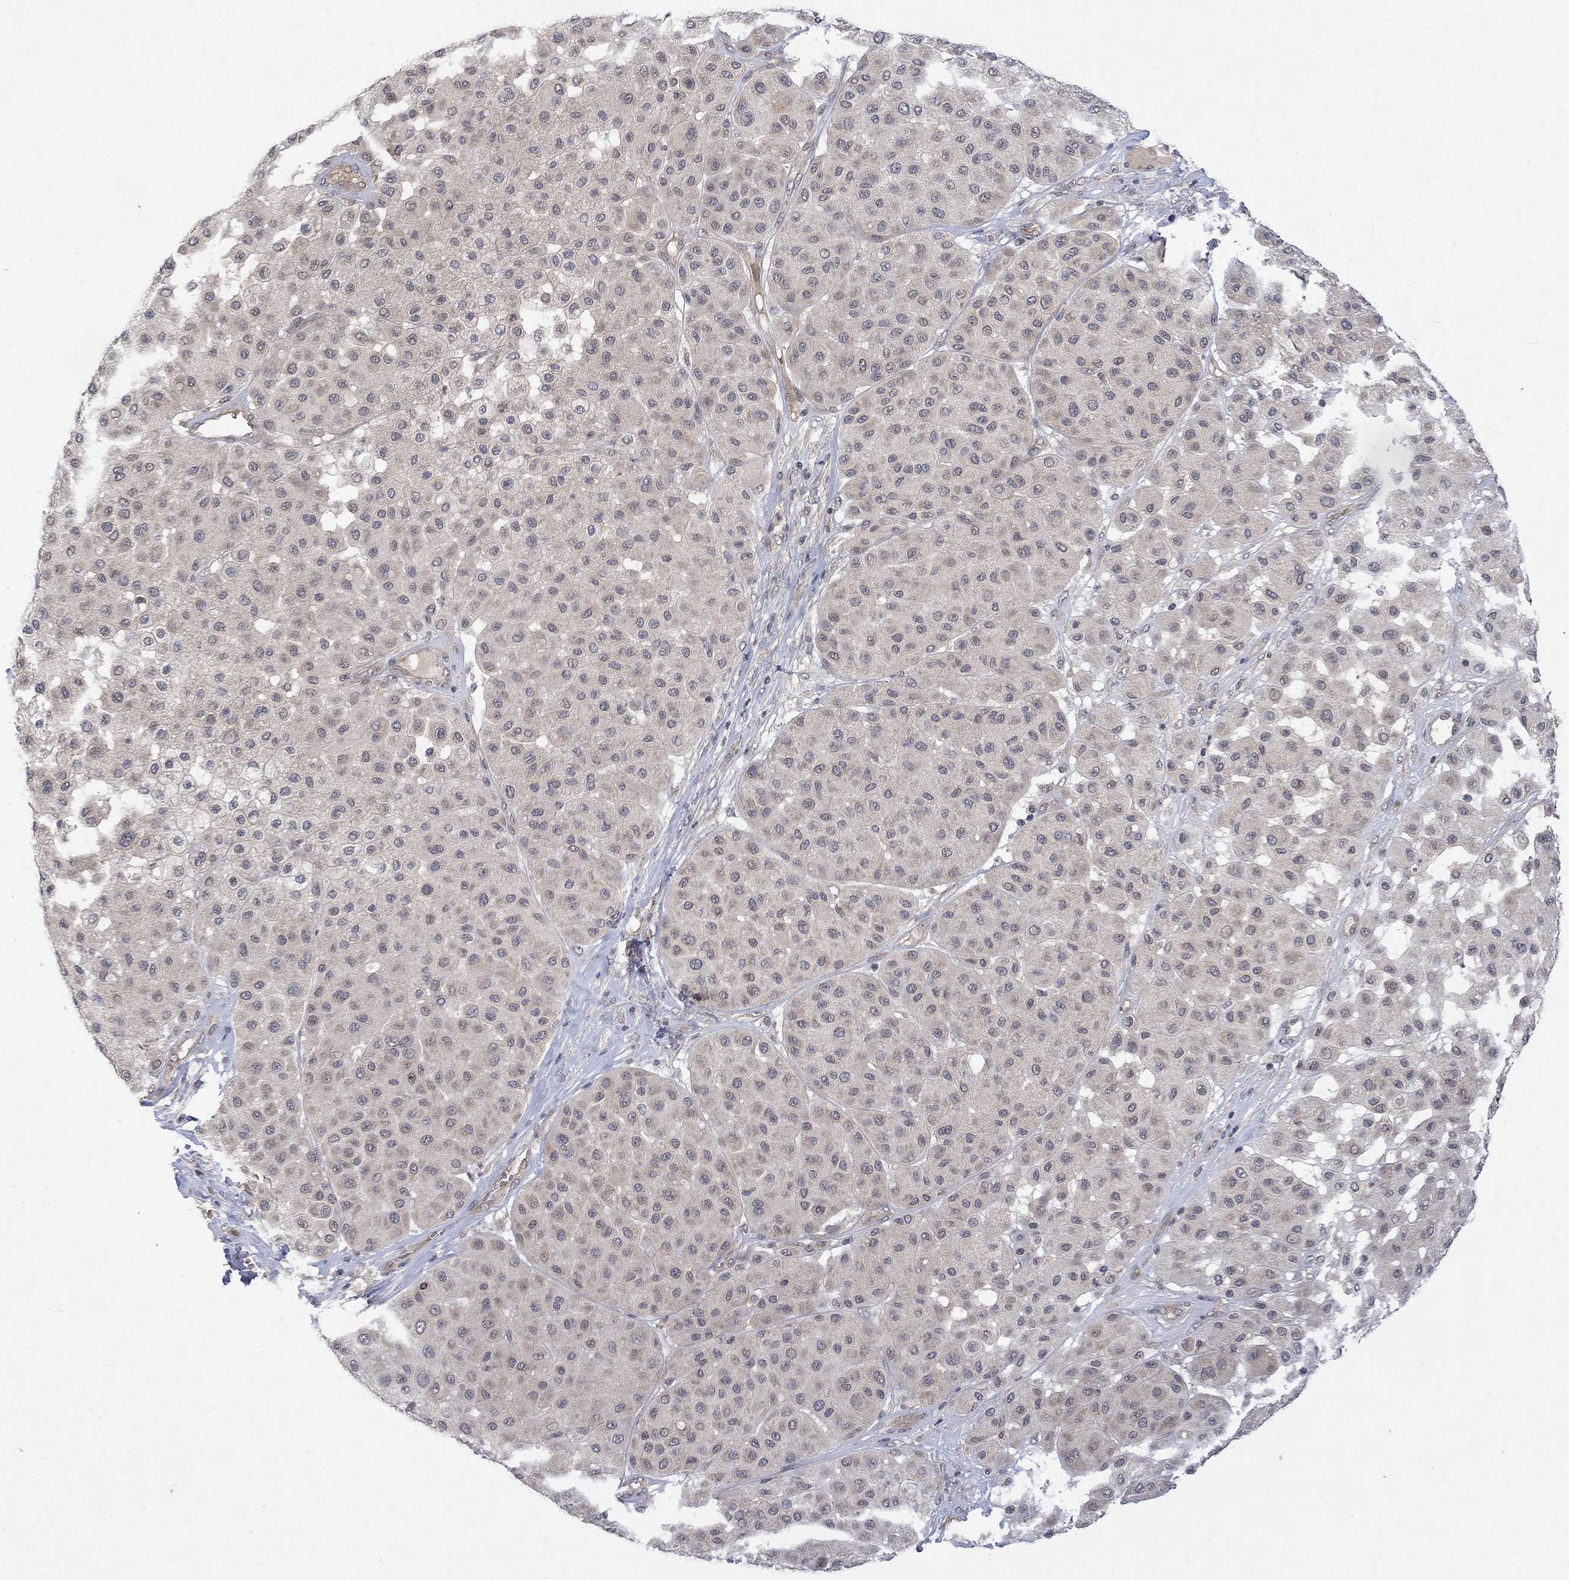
{"staining": {"intensity": "negative", "quantity": "none", "location": "none"}, "tissue": "melanoma", "cell_type": "Tumor cells", "image_type": "cancer", "snomed": [{"axis": "morphology", "description": "Malignant melanoma, Metastatic site"}, {"axis": "topography", "description": "Smooth muscle"}], "caption": "The micrograph reveals no significant positivity in tumor cells of melanoma.", "gene": "GRIN2D", "patient": {"sex": "male", "age": 41}}